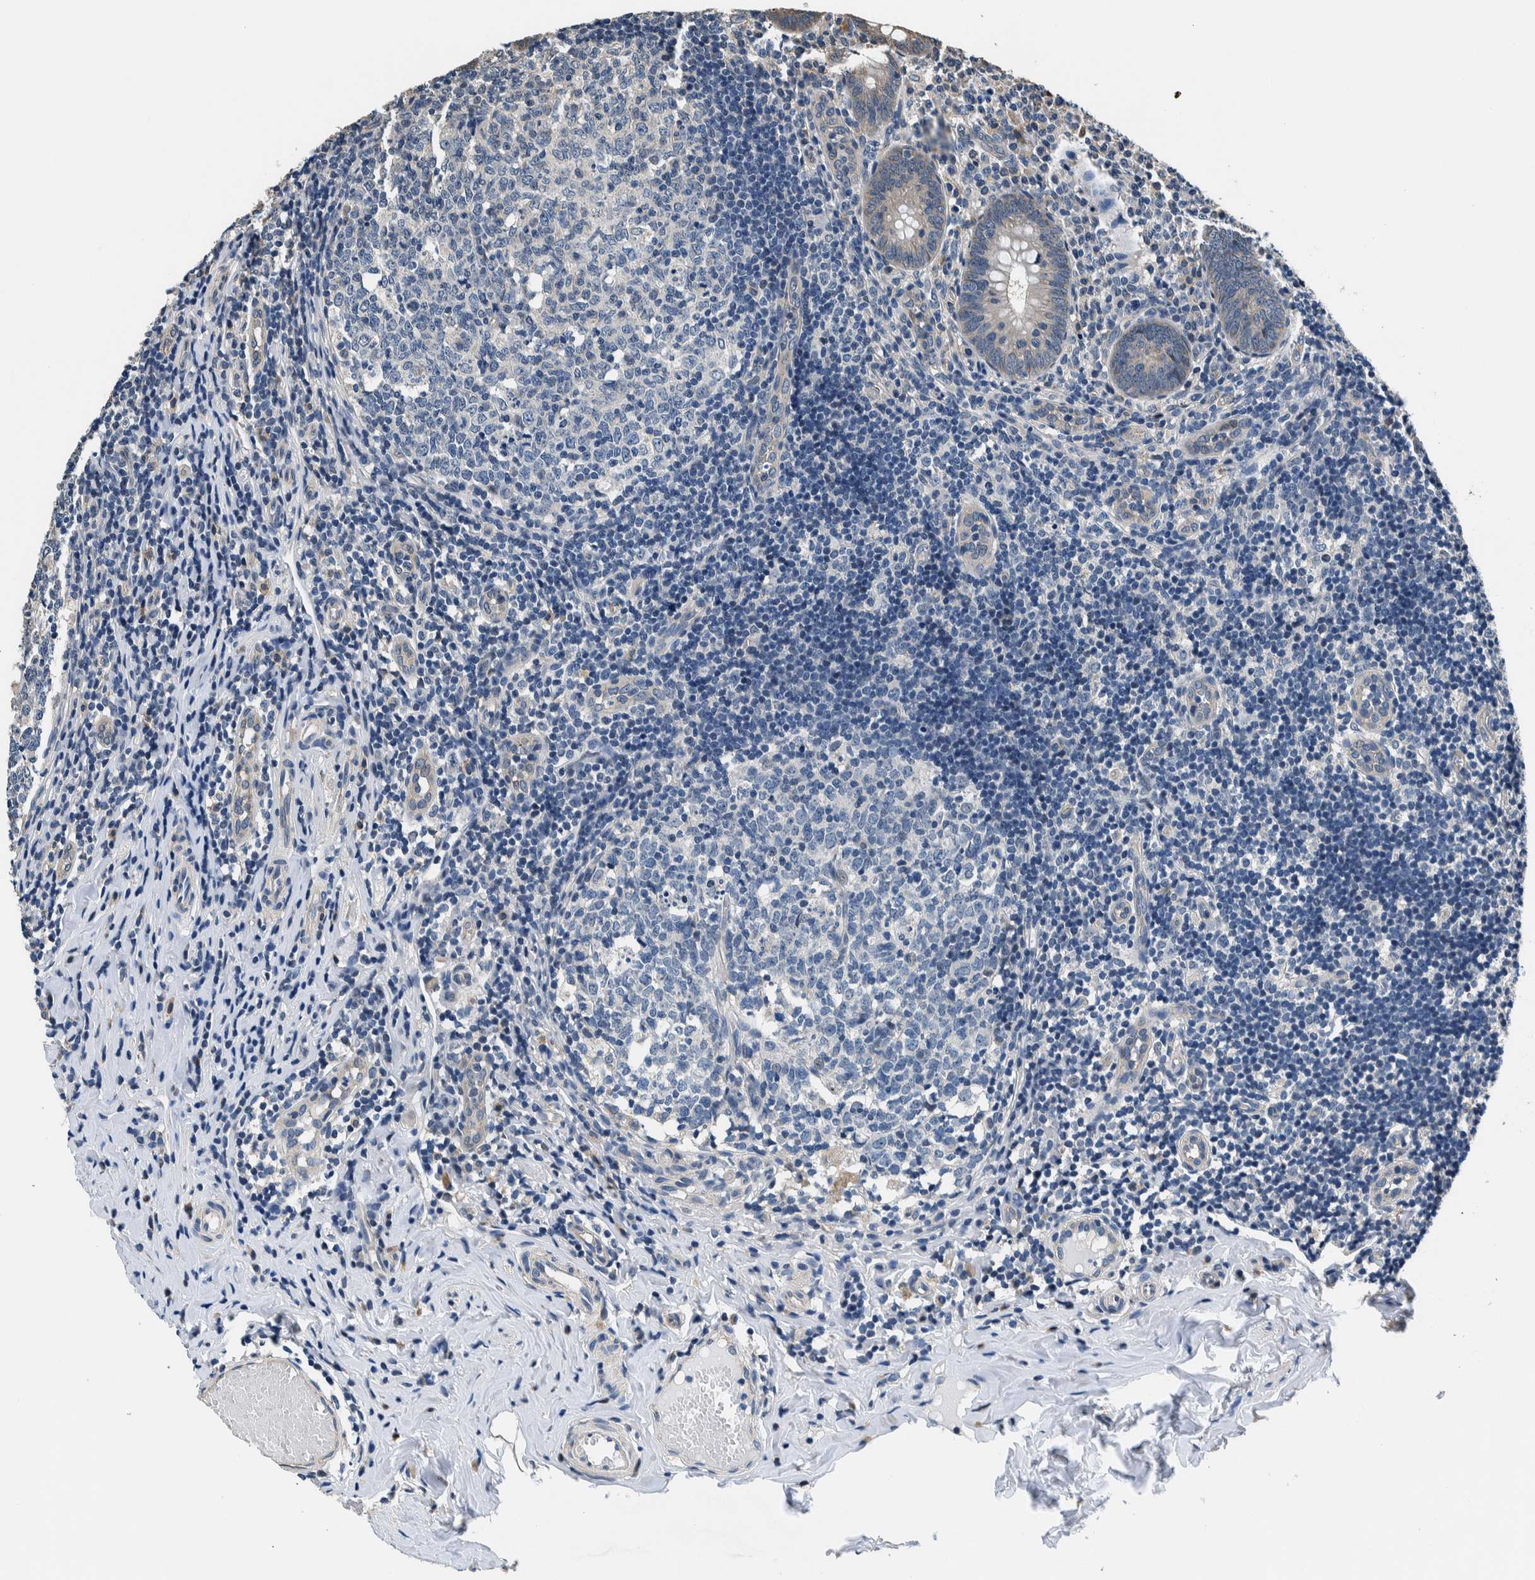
{"staining": {"intensity": "weak", "quantity": ">75%", "location": "cytoplasmic/membranous"}, "tissue": "appendix", "cell_type": "Glandular cells", "image_type": "normal", "snomed": [{"axis": "morphology", "description": "Normal tissue, NOS"}, {"axis": "topography", "description": "Appendix"}], "caption": "Weak cytoplasmic/membranous positivity for a protein is identified in approximately >75% of glandular cells of unremarkable appendix using immunohistochemistry.", "gene": "NIBAN2", "patient": {"sex": "male", "age": 8}}